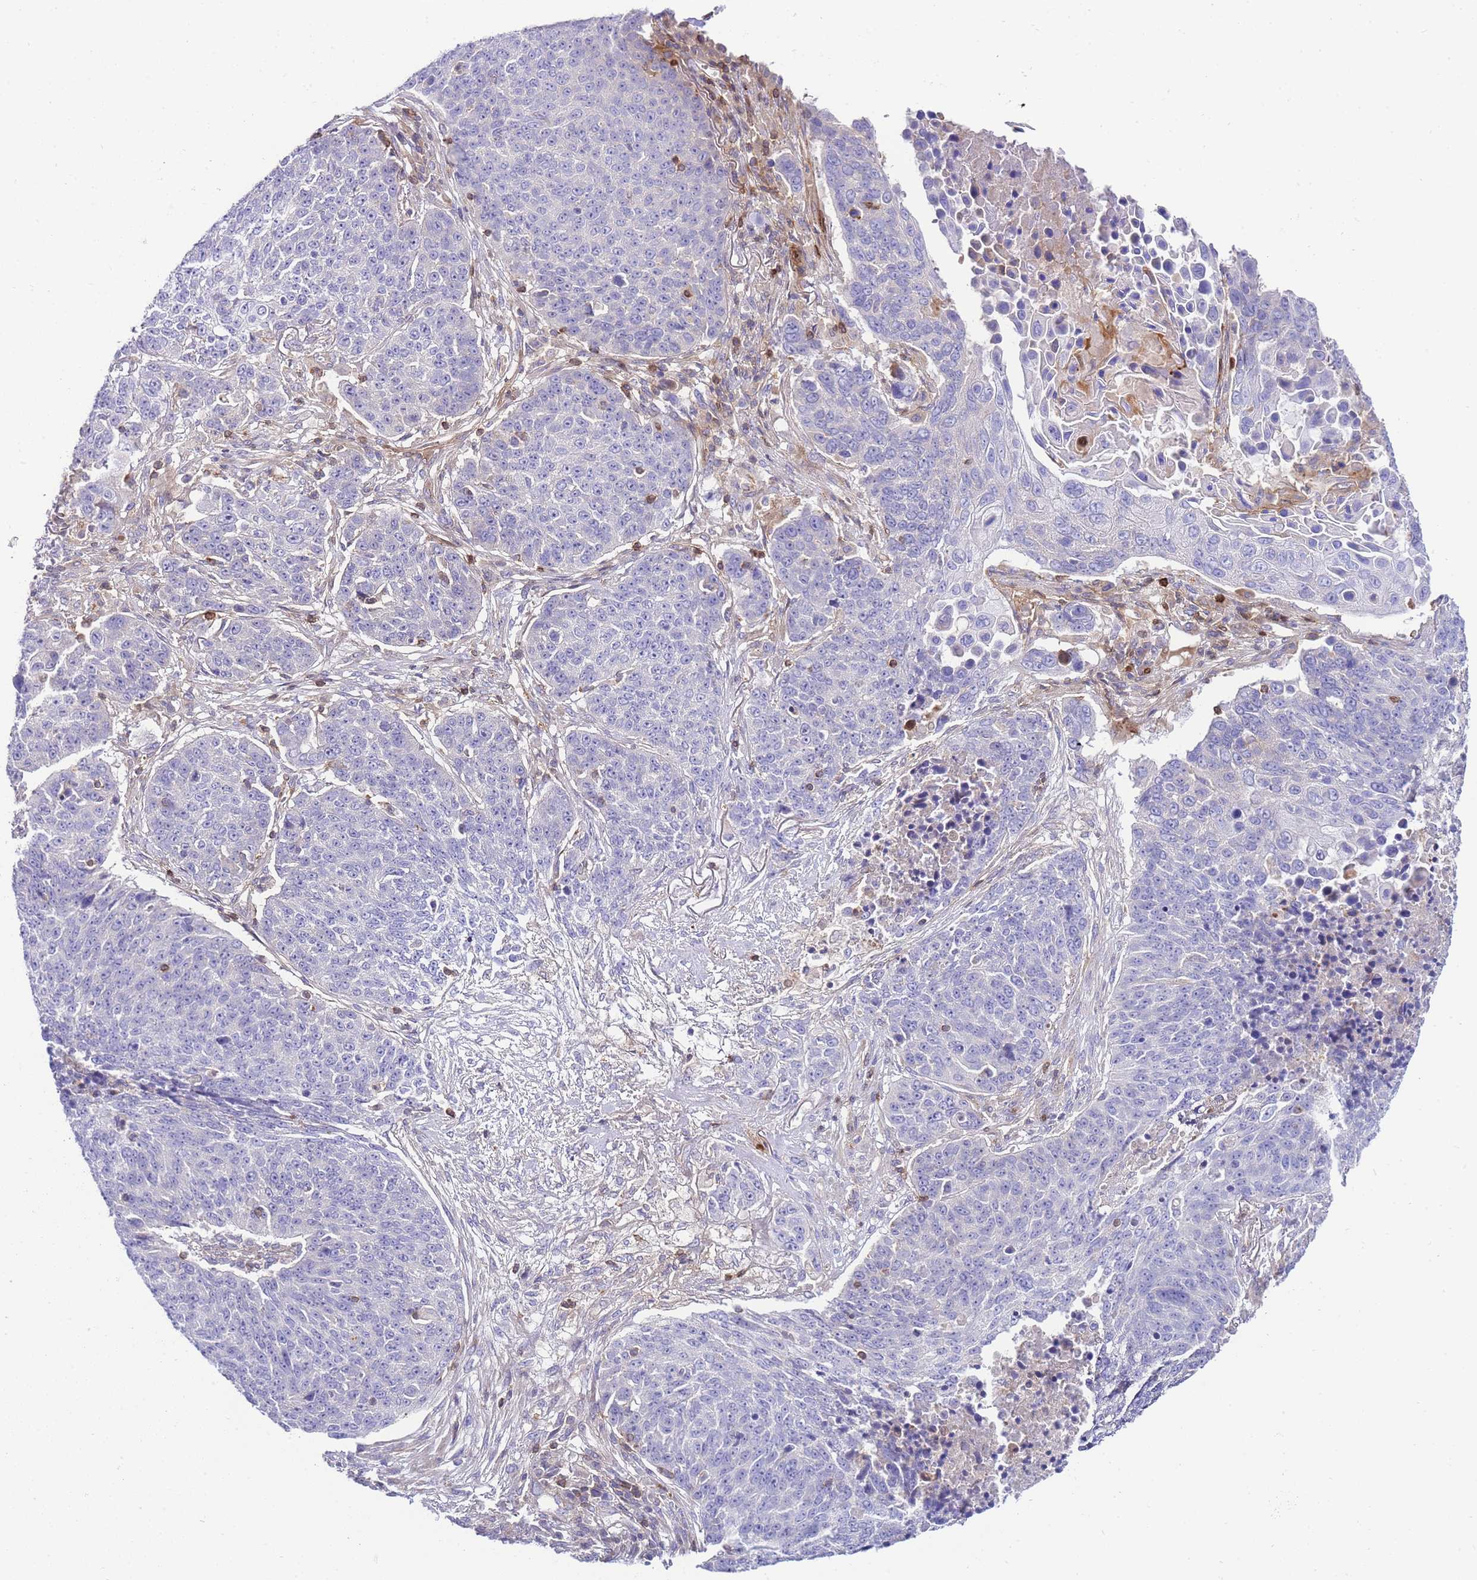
{"staining": {"intensity": "negative", "quantity": "none", "location": "none"}, "tissue": "lung cancer", "cell_type": "Tumor cells", "image_type": "cancer", "snomed": [{"axis": "morphology", "description": "Normal tissue, NOS"}, {"axis": "morphology", "description": "Squamous cell carcinoma, NOS"}, {"axis": "topography", "description": "Lymph node"}, {"axis": "topography", "description": "Lung"}], "caption": "Lung squamous cell carcinoma was stained to show a protein in brown. There is no significant staining in tumor cells. (Stains: DAB IHC with hematoxylin counter stain, Microscopy: brightfield microscopy at high magnification).", "gene": "FBN3", "patient": {"sex": "male", "age": 66}}